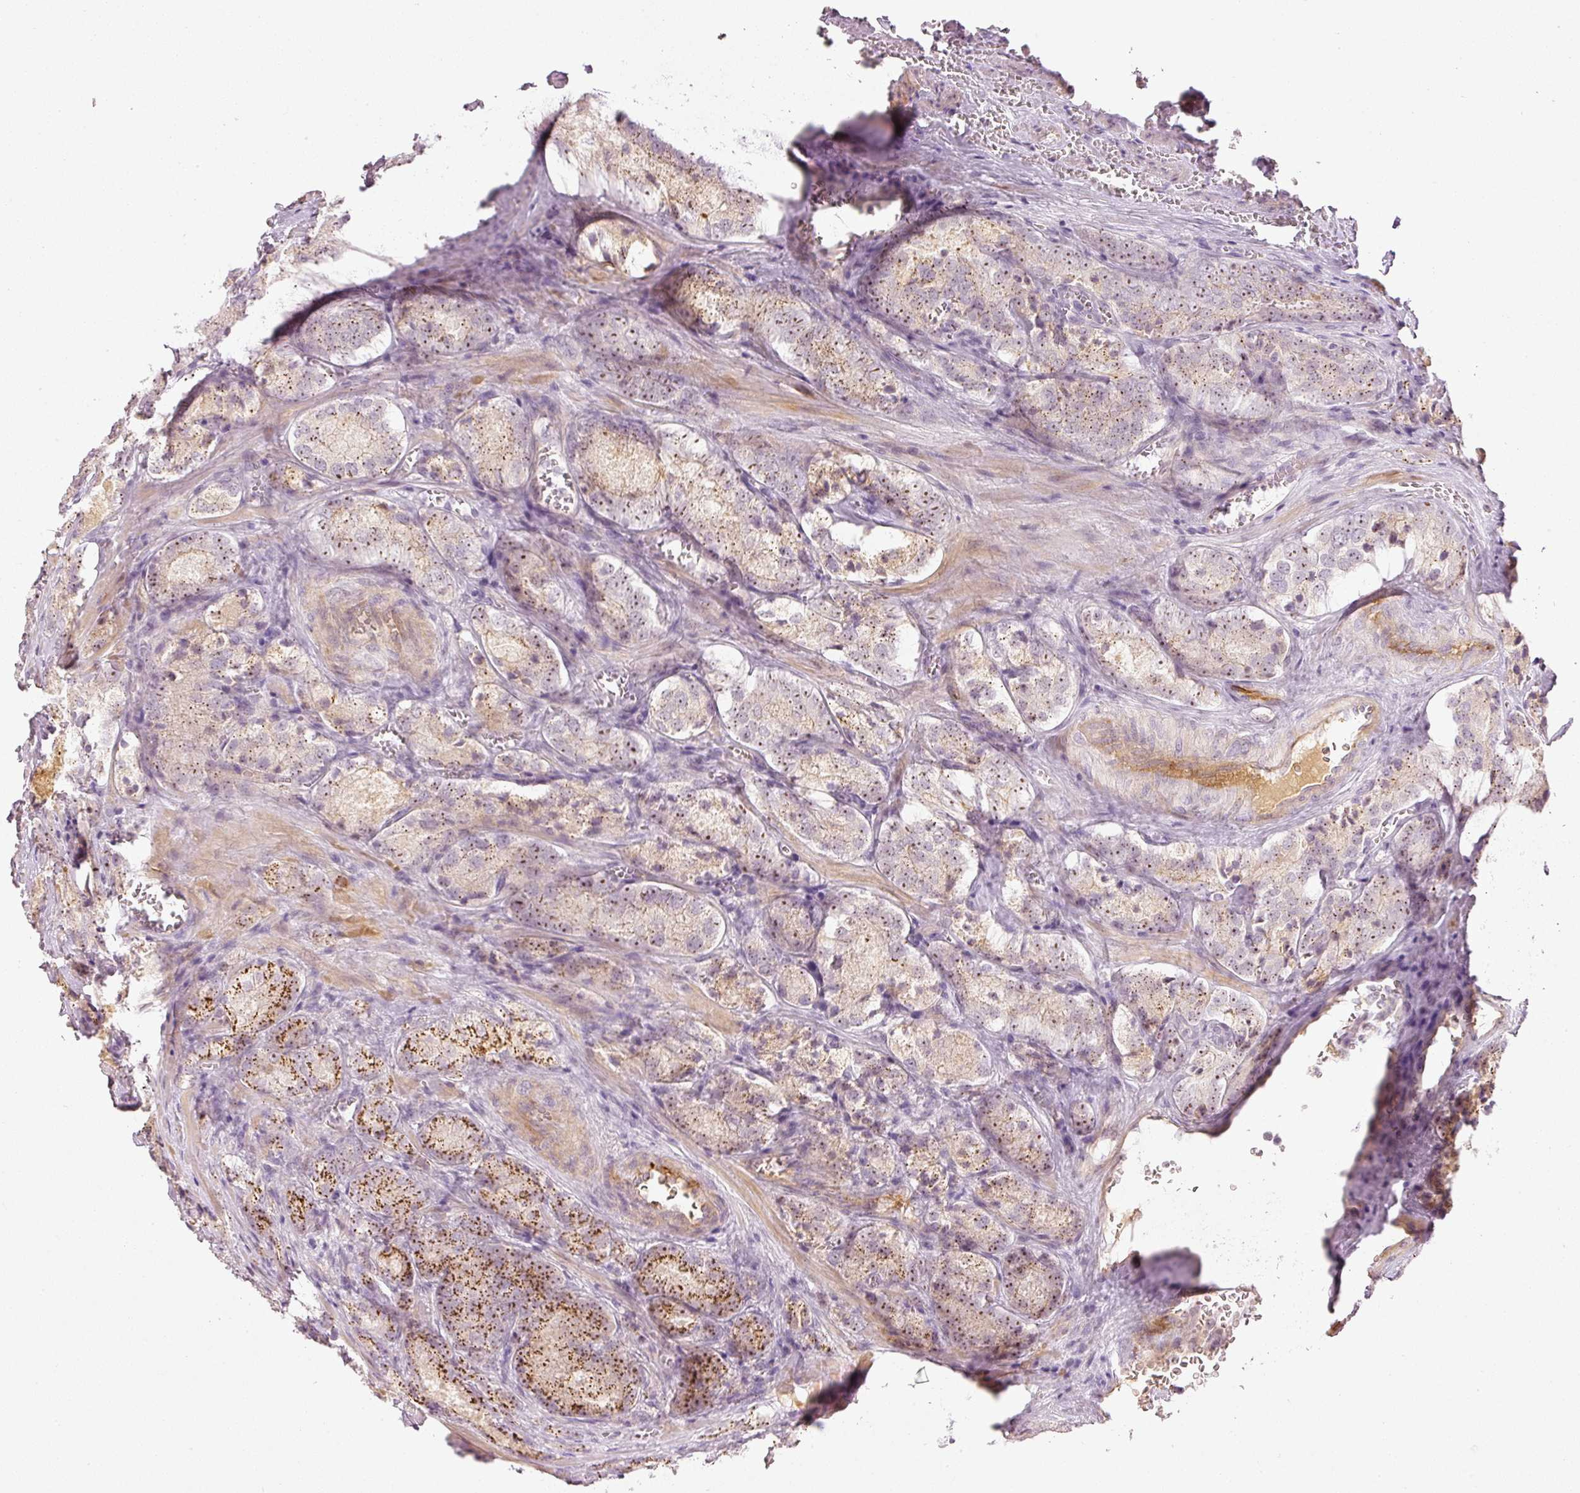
{"staining": {"intensity": "moderate", "quantity": "25%-75%", "location": "cytoplasmic/membranous,nuclear"}, "tissue": "prostate cancer", "cell_type": "Tumor cells", "image_type": "cancer", "snomed": [{"axis": "morphology", "description": "Adenocarcinoma, Low grade"}, {"axis": "topography", "description": "Prostate"}], "caption": "The photomicrograph displays immunohistochemical staining of prostate cancer (low-grade adenocarcinoma). There is moderate cytoplasmic/membranous and nuclear expression is present in approximately 25%-75% of tumor cells.", "gene": "VCAM1", "patient": {"sex": "male", "age": 68}}